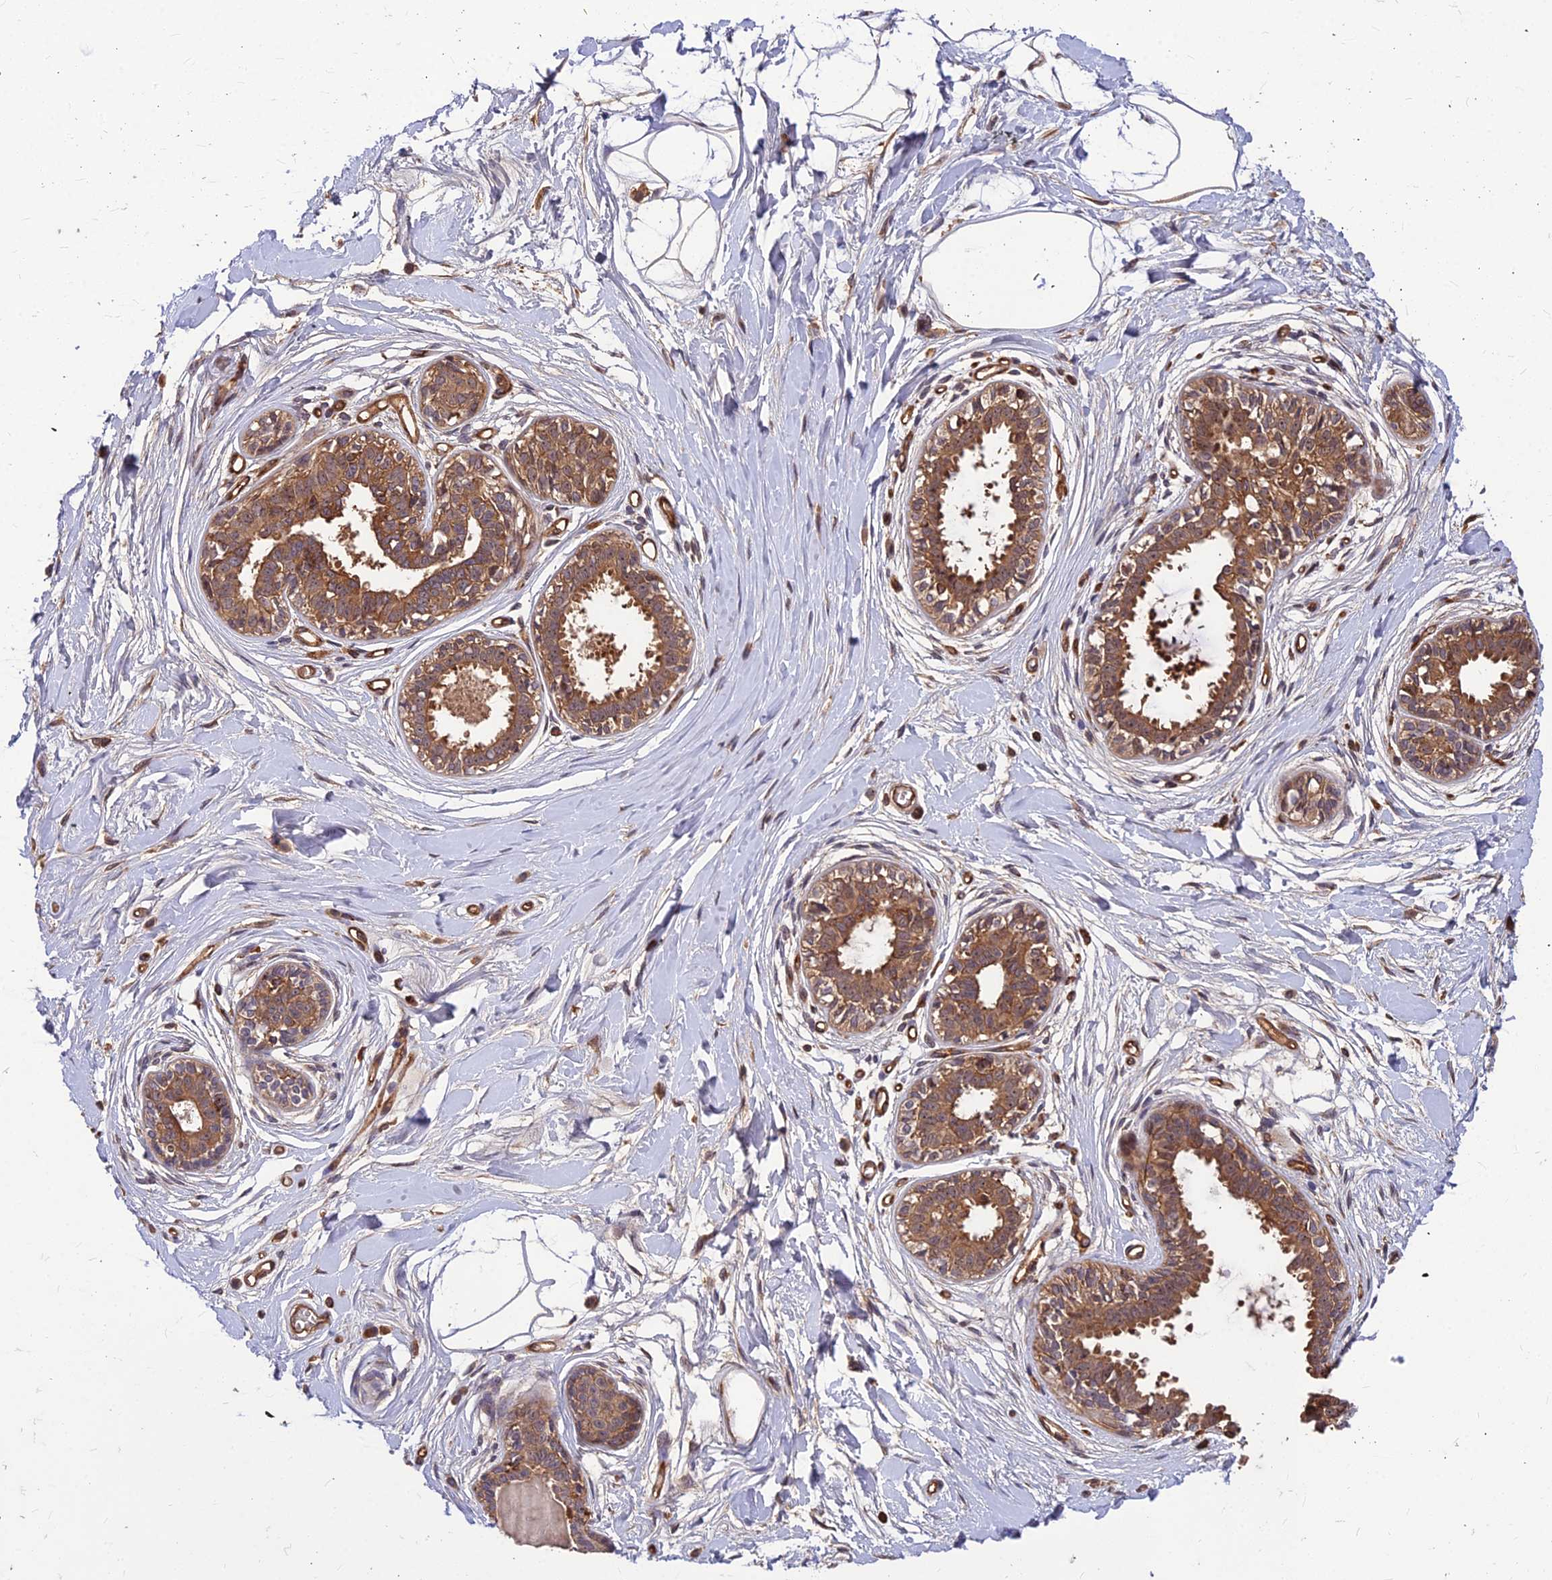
{"staining": {"intensity": "moderate", "quantity": "<25%", "location": "cytoplasmic/membranous,nuclear"}, "tissue": "breast", "cell_type": "Adipocytes", "image_type": "normal", "snomed": [{"axis": "morphology", "description": "Normal tissue, NOS"}, {"axis": "topography", "description": "Breast"}], "caption": "A micrograph of human breast stained for a protein reveals moderate cytoplasmic/membranous,nuclear brown staining in adipocytes.", "gene": "ZNF467", "patient": {"sex": "female", "age": 45}}